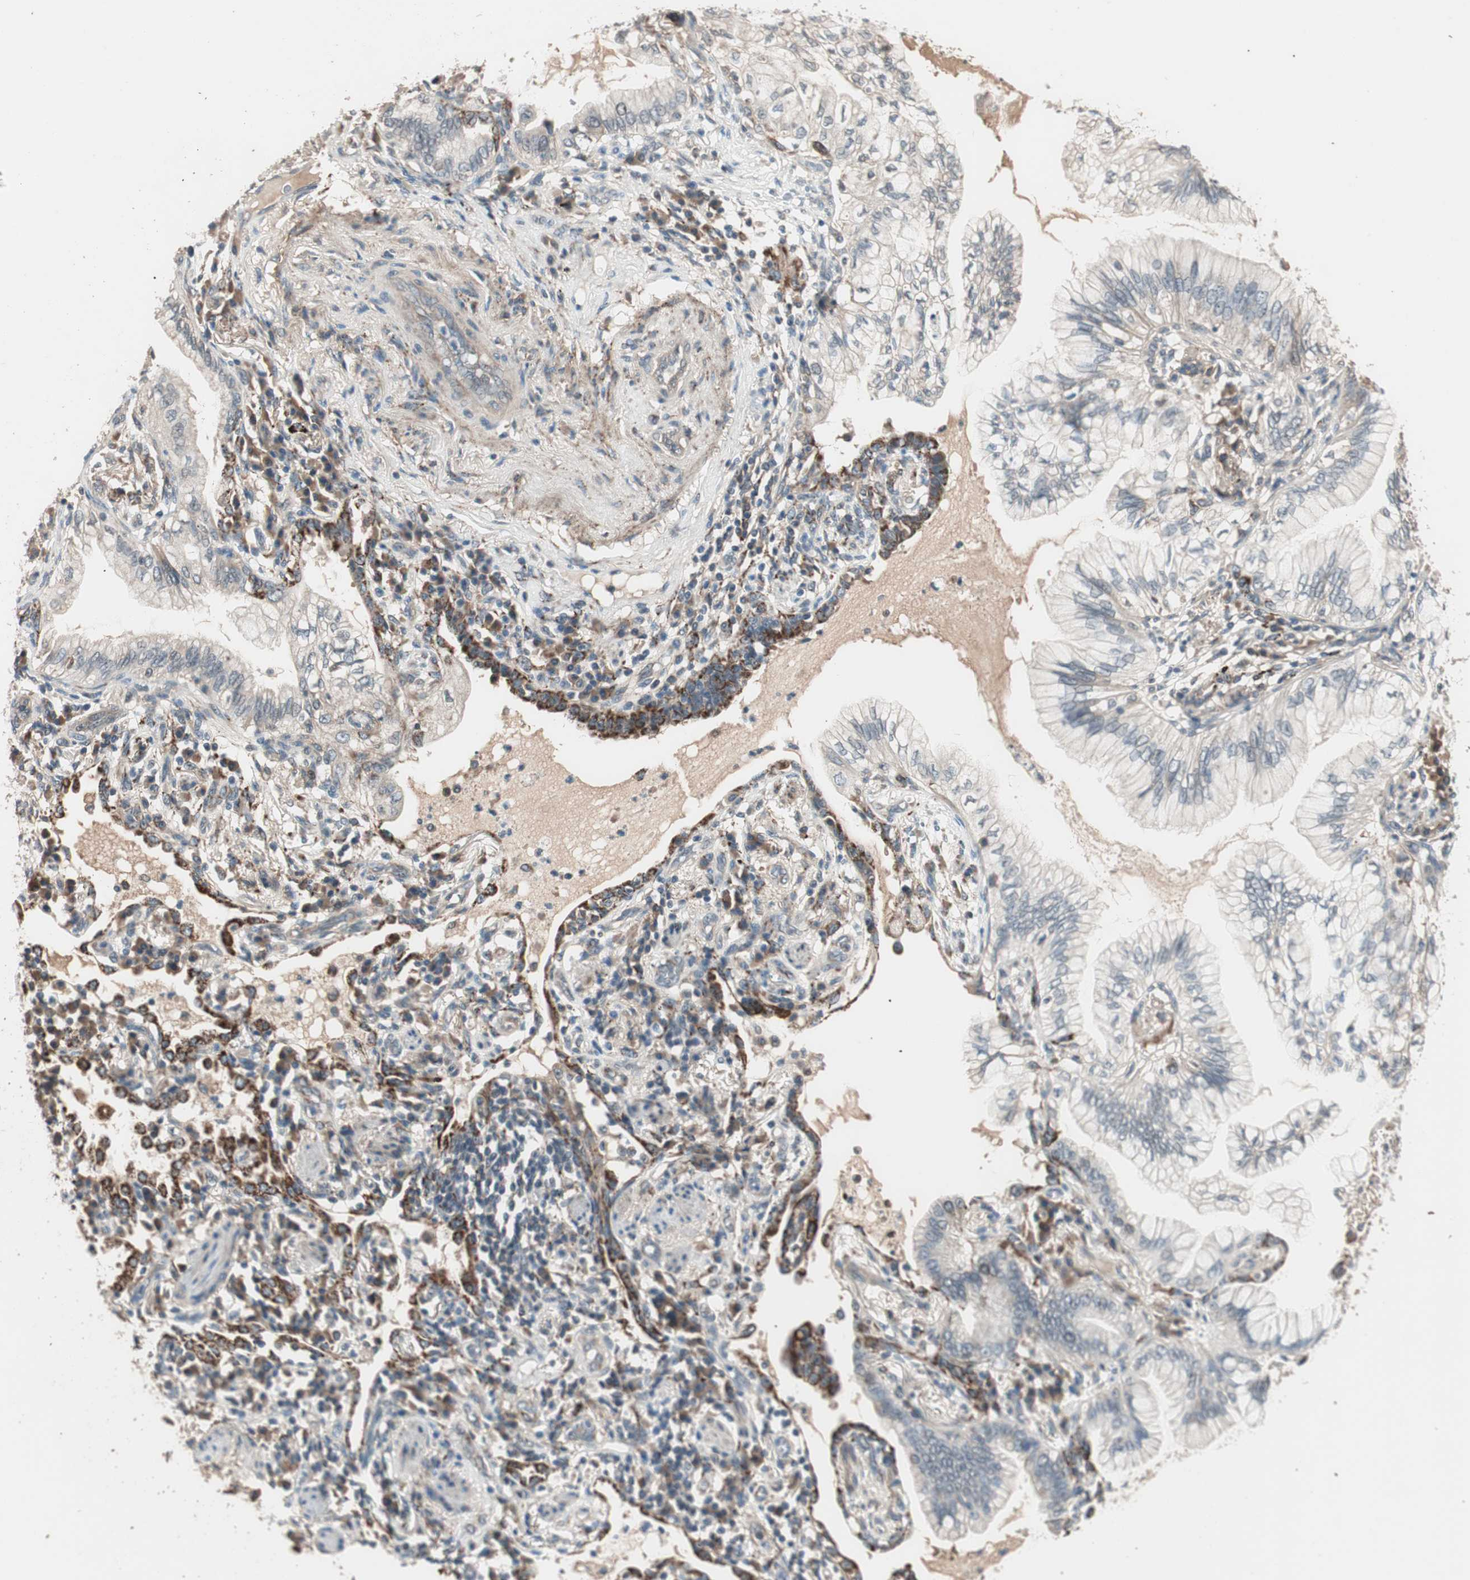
{"staining": {"intensity": "weak", "quantity": "25%-75%", "location": "cytoplasmic/membranous"}, "tissue": "lung cancer", "cell_type": "Tumor cells", "image_type": "cancer", "snomed": [{"axis": "morphology", "description": "Adenocarcinoma, NOS"}, {"axis": "topography", "description": "Lung"}], "caption": "An immunohistochemistry image of tumor tissue is shown. Protein staining in brown labels weak cytoplasmic/membranous positivity in lung cancer (adenocarcinoma) within tumor cells. (Brightfield microscopy of DAB IHC at high magnification).", "gene": "NFRKB", "patient": {"sex": "female", "age": 70}}